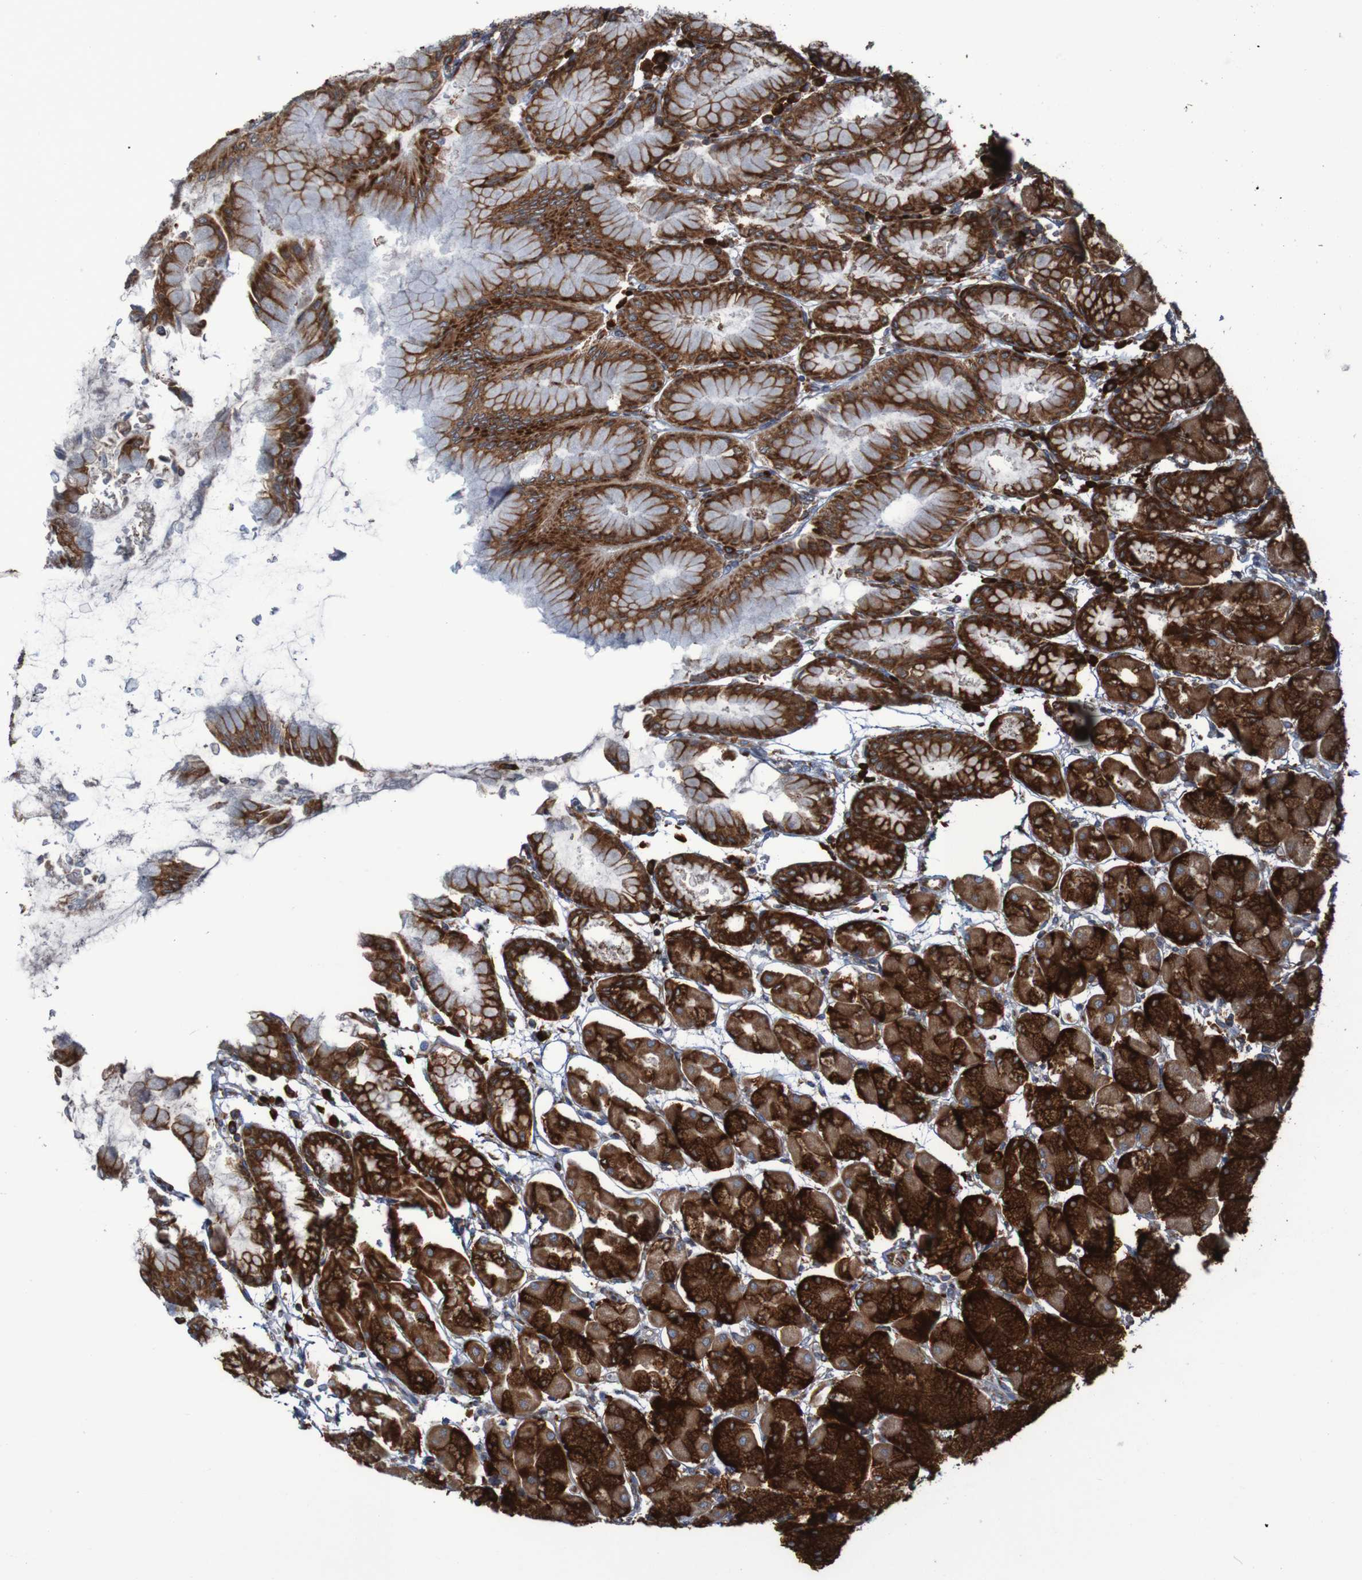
{"staining": {"intensity": "strong", "quantity": ">75%", "location": "cytoplasmic/membranous"}, "tissue": "stomach", "cell_type": "Glandular cells", "image_type": "normal", "snomed": [{"axis": "morphology", "description": "Normal tissue, NOS"}, {"axis": "topography", "description": "Stomach, upper"}], "caption": "DAB (3,3'-diaminobenzidine) immunohistochemical staining of unremarkable stomach reveals strong cytoplasmic/membranous protein staining in about >75% of glandular cells. (Brightfield microscopy of DAB IHC at high magnification).", "gene": "RPL10", "patient": {"sex": "female", "age": 56}}